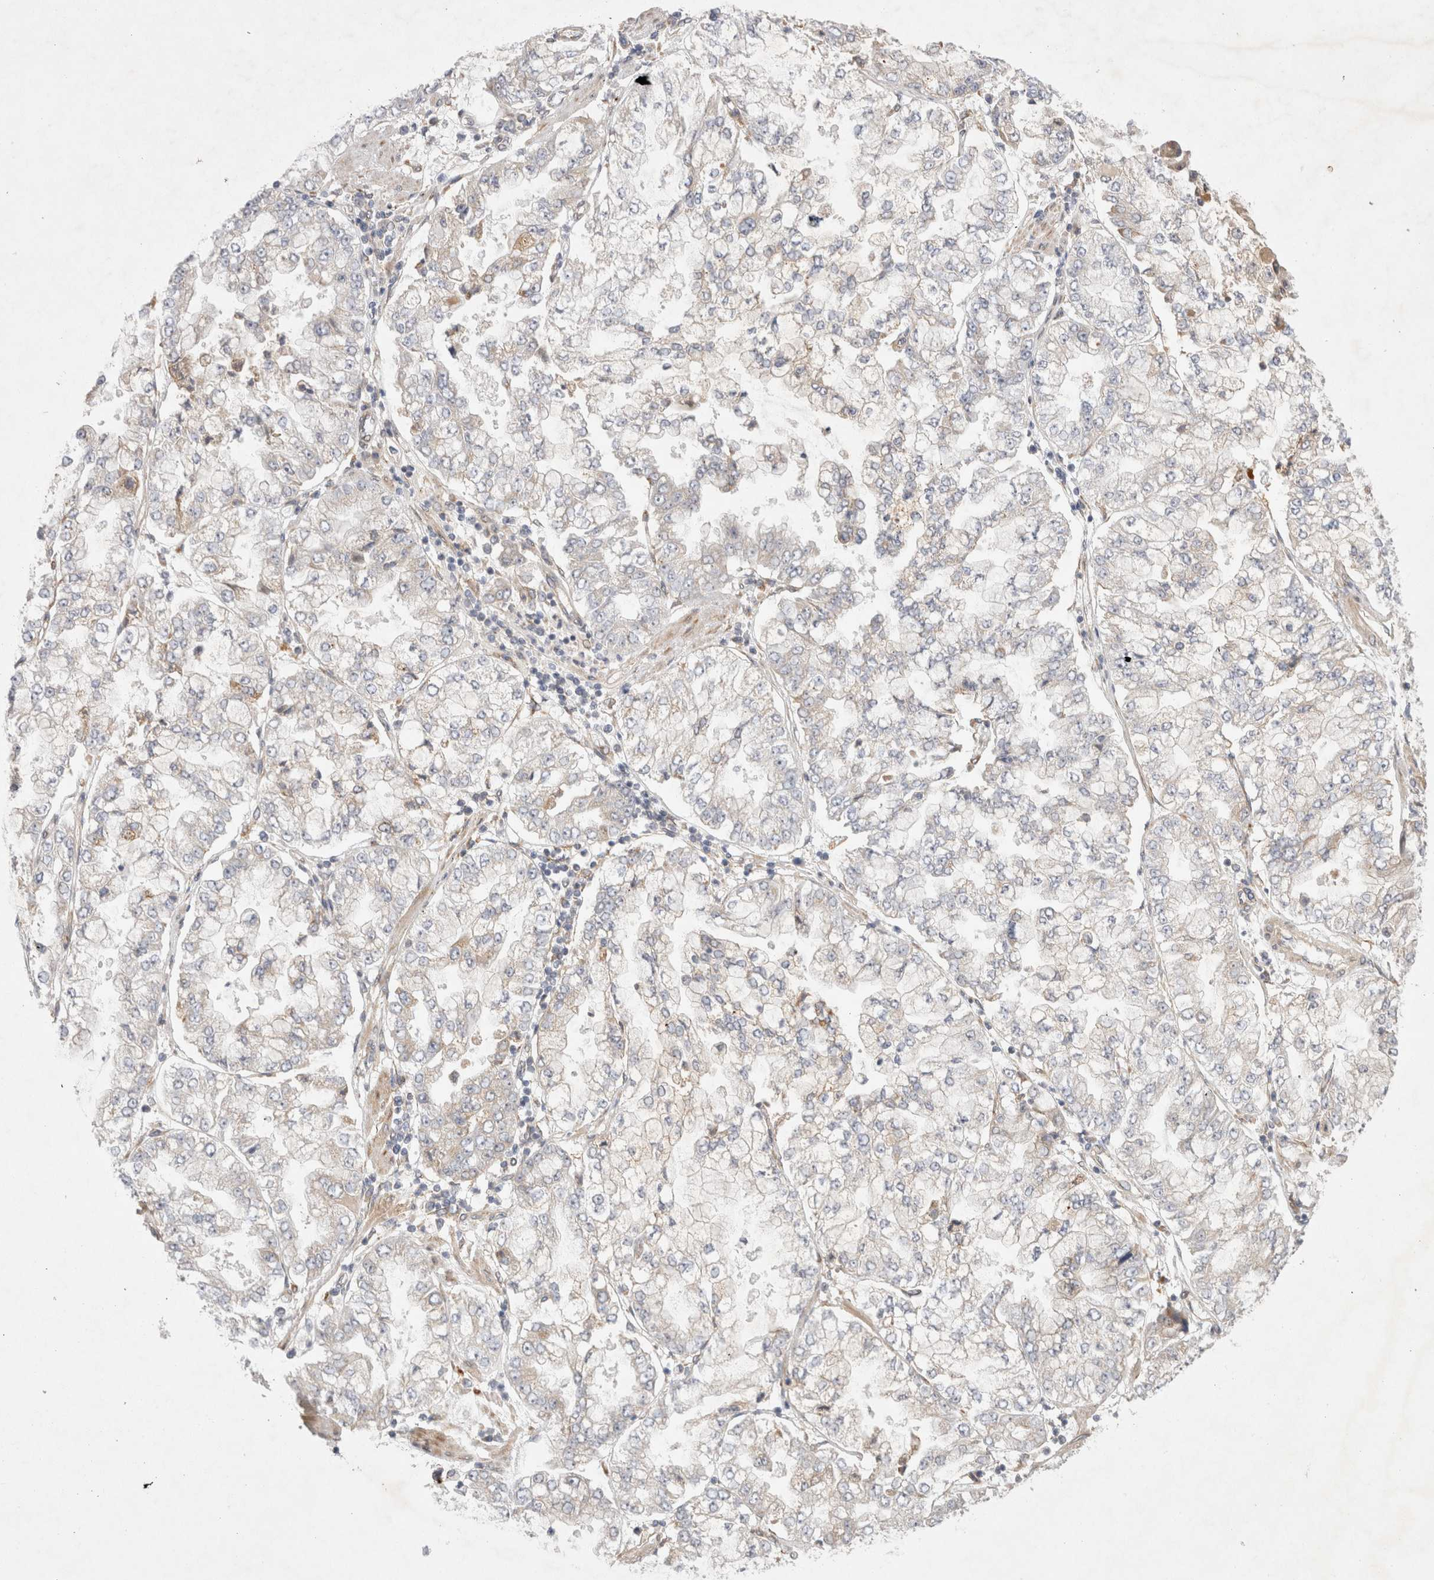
{"staining": {"intensity": "weak", "quantity": "25%-75%", "location": "cytoplasmic/membranous"}, "tissue": "stomach cancer", "cell_type": "Tumor cells", "image_type": "cancer", "snomed": [{"axis": "morphology", "description": "Adenocarcinoma, NOS"}, {"axis": "topography", "description": "Stomach"}], "caption": "A high-resolution image shows immunohistochemistry (IHC) staining of stomach cancer, which demonstrates weak cytoplasmic/membranous positivity in about 25%-75% of tumor cells.", "gene": "NPC1", "patient": {"sex": "male", "age": 76}}